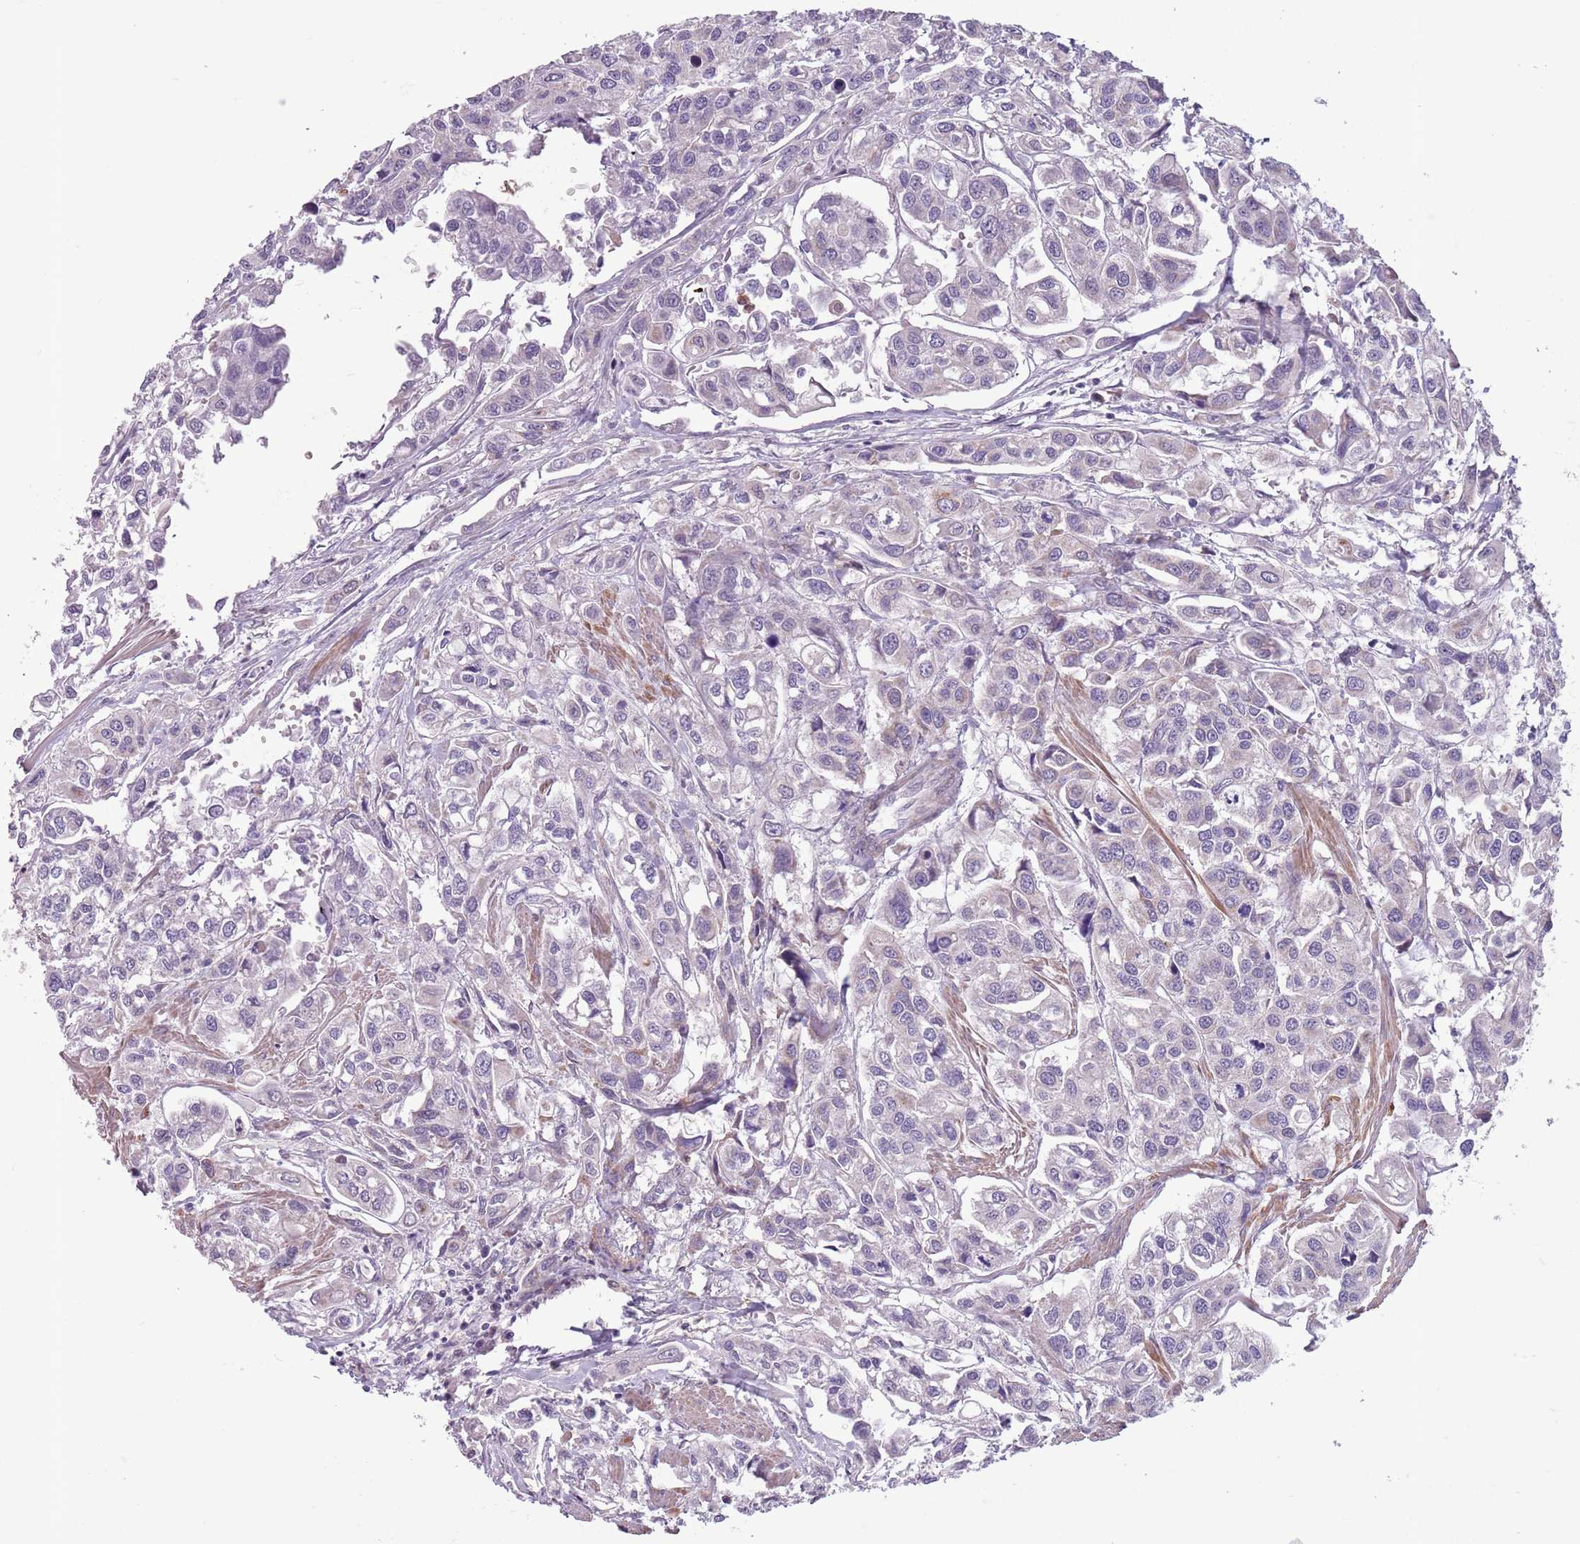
{"staining": {"intensity": "negative", "quantity": "none", "location": "none"}, "tissue": "urothelial cancer", "cell_type": "Tumor cells", "image_type": "cancer", "snomed": [{"axis": "morphology", "description": "Urothelial carcinoma, High grade"}, {"axis": "topography", "description": "Urinary bladder"}], "caption": "High-grade urothelial carcinoma stained for a protein using immunohistochemistry (IHC) displays no staining tumor cells.", "gene": "JAML", "patient": {"sex": "male", "age": 67}}